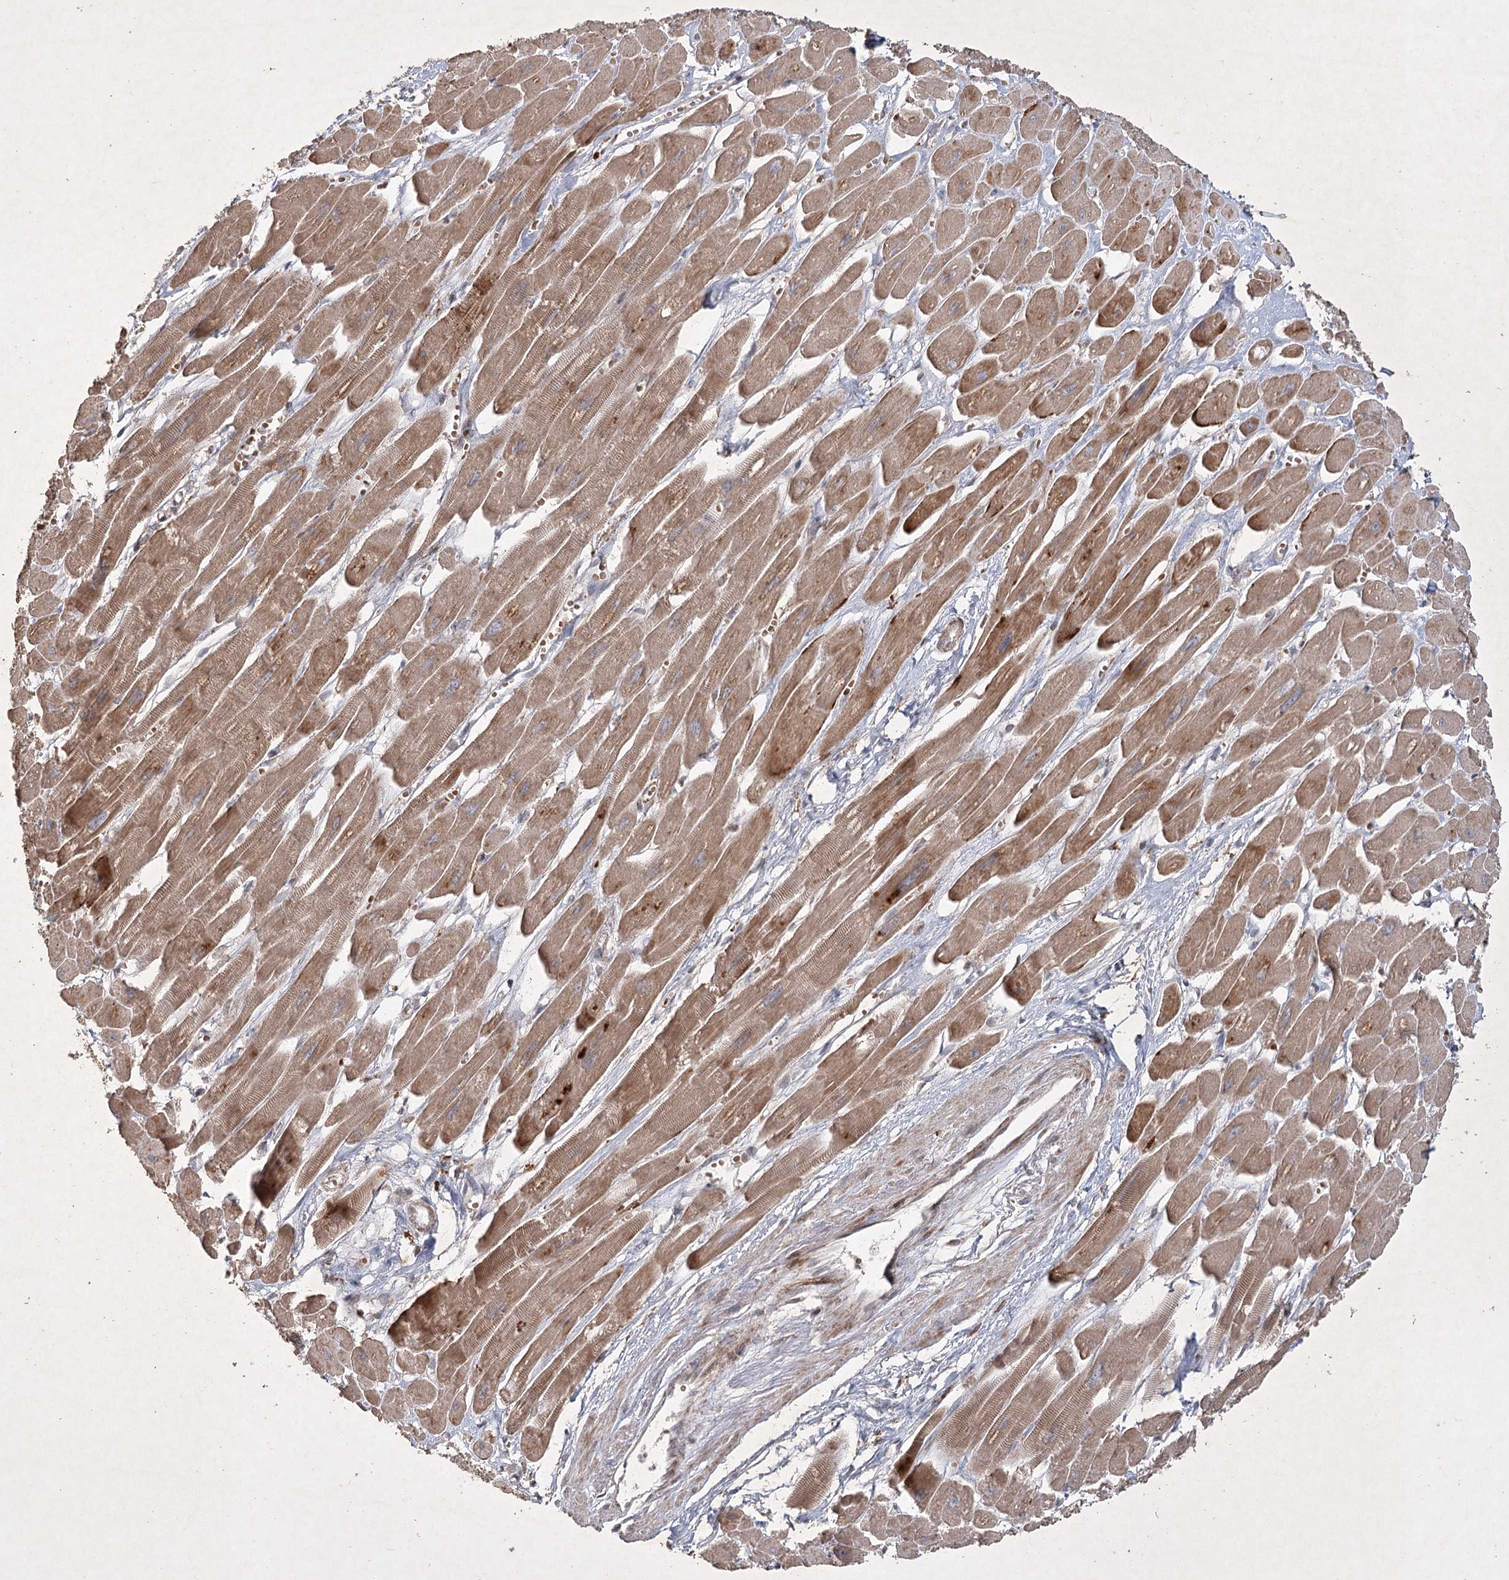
{"staining": {"intensity": "moderate", "quantity": ">75%", "location": "cytoplasmic/membranous"}, "tissue": "heart muscle", "cell_type": "Cardiomyocytes", "image_type": "normal", "snomed": [{"axis": "morphology", "description": "Normal tissue, NOS"}, {"axis": "topography", "description": "Heart"}], "caption": "Protein staining displays moderate cytoplasmic/membranous staining in approximately >75% of cardiomyocytes in normal heart muscle.", "gene": "KBTBD4", "patient": {"sex": "female", "age": 54}}